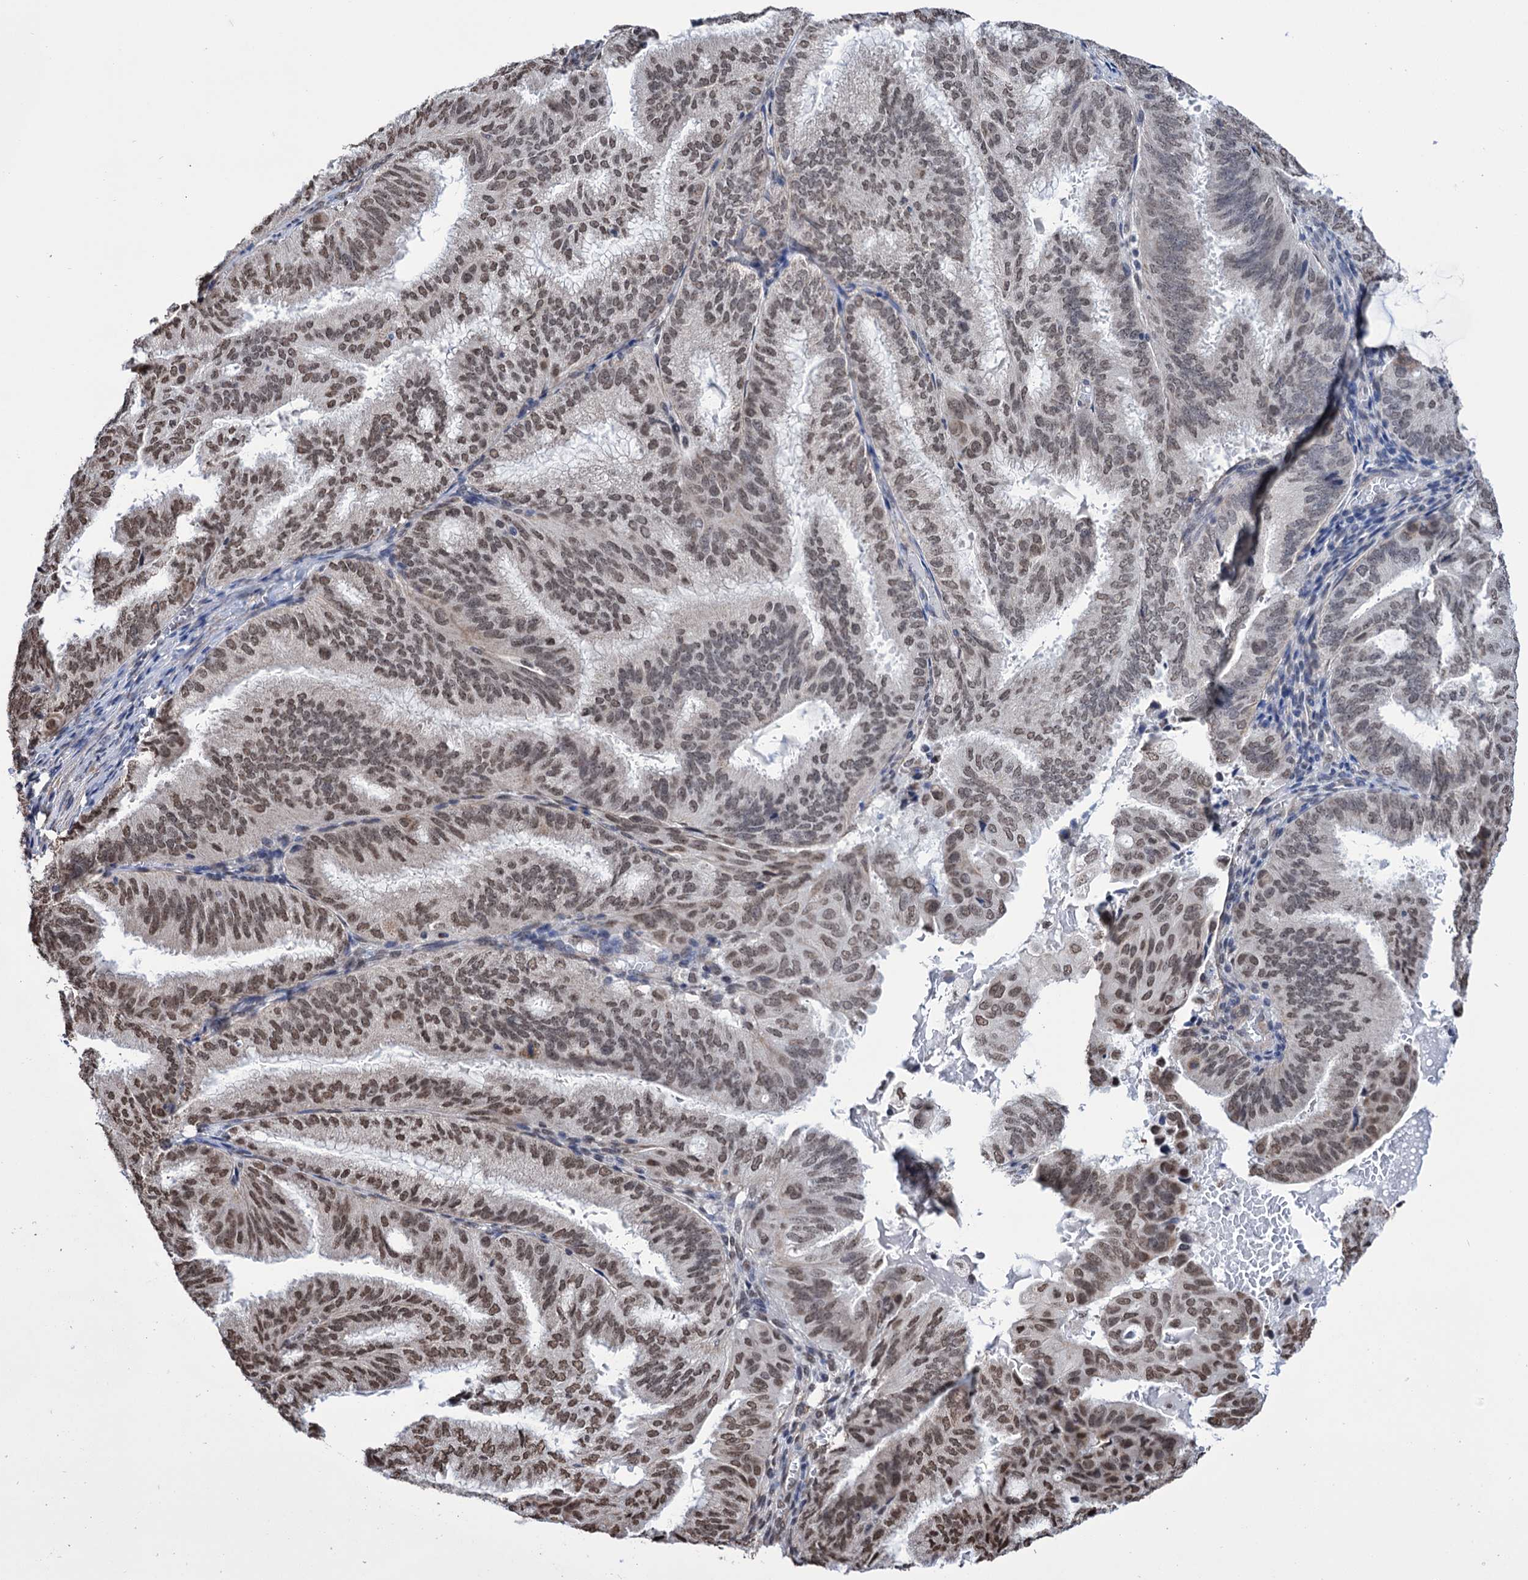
{"staining": {"intensity": "moderate", "quantity": ">75%", "location": "nuclear"}, "tissue": "endometrial cancer", "cell_type": "Tumor cells", "image_type": "cancer", "snomed": [{"axis": "morphology", "description": "Adenocarcinoma, NOS"}, {"axis": "topography", "description": "Endometrium"}], "caption": "A high-resolution histopathology image shows immunohistochemistry (IHC) staining of endometrial cancer (adenocarcinoma), which displays moderate nuclear positivity in approximately >75% of tumor cells. Using DAB (brown) and hematoxylin (blue) stains, captured at high magnification using brightfield microscopy.", "gene": "ABHD10", "patient": {"sex": "female", "age": 49}}